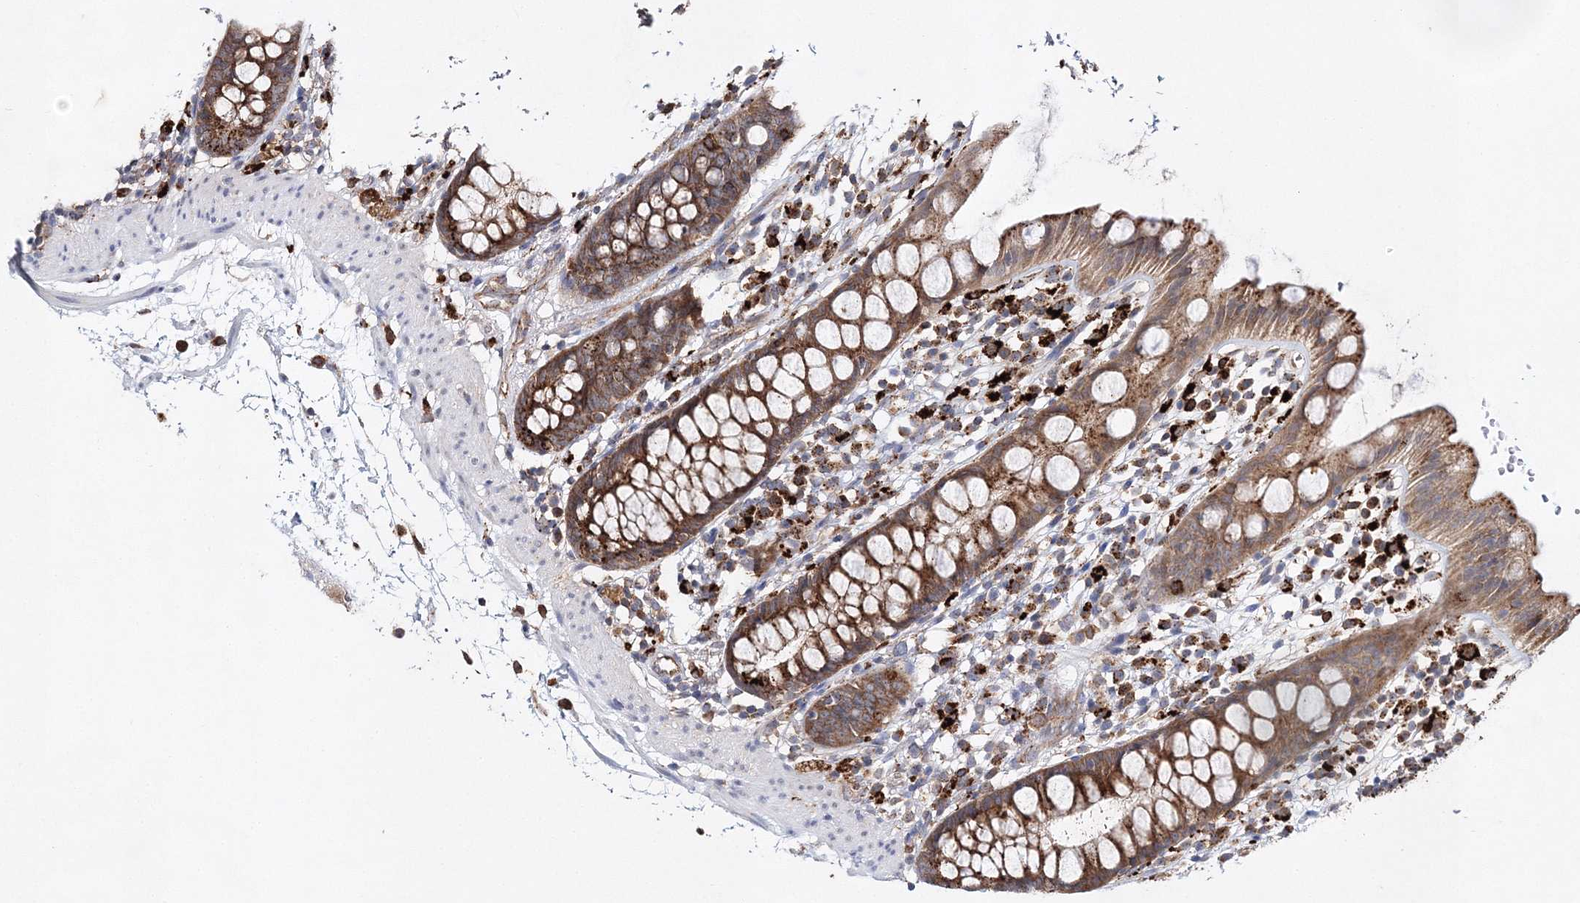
{"staining": {"intensity": "strong", "quantity": ">75%", "location": "cytoplasmic/membranous"}, "tissue": "rectum", "cell_type": "Glandular cells", "image_type": "normal", "snomed": [{"axis": "morphology", "description": "Normal tissue, NOS"}, {"axis": "topography", "description": "Rectum"}], "caption": "Normal rectum shows strong cytoplasmic/membranous expression in approximately >75% of glandular cells, visualized by immunohistochemistry. The protein is stained brown, and the nuclei are stained in blue (DAB (3,3'-diaminobenzidine) IHC with brightfield microscopy, high magnification).", "gene": "C3orf38", "patient": {"sex": "female", "age": 65}}